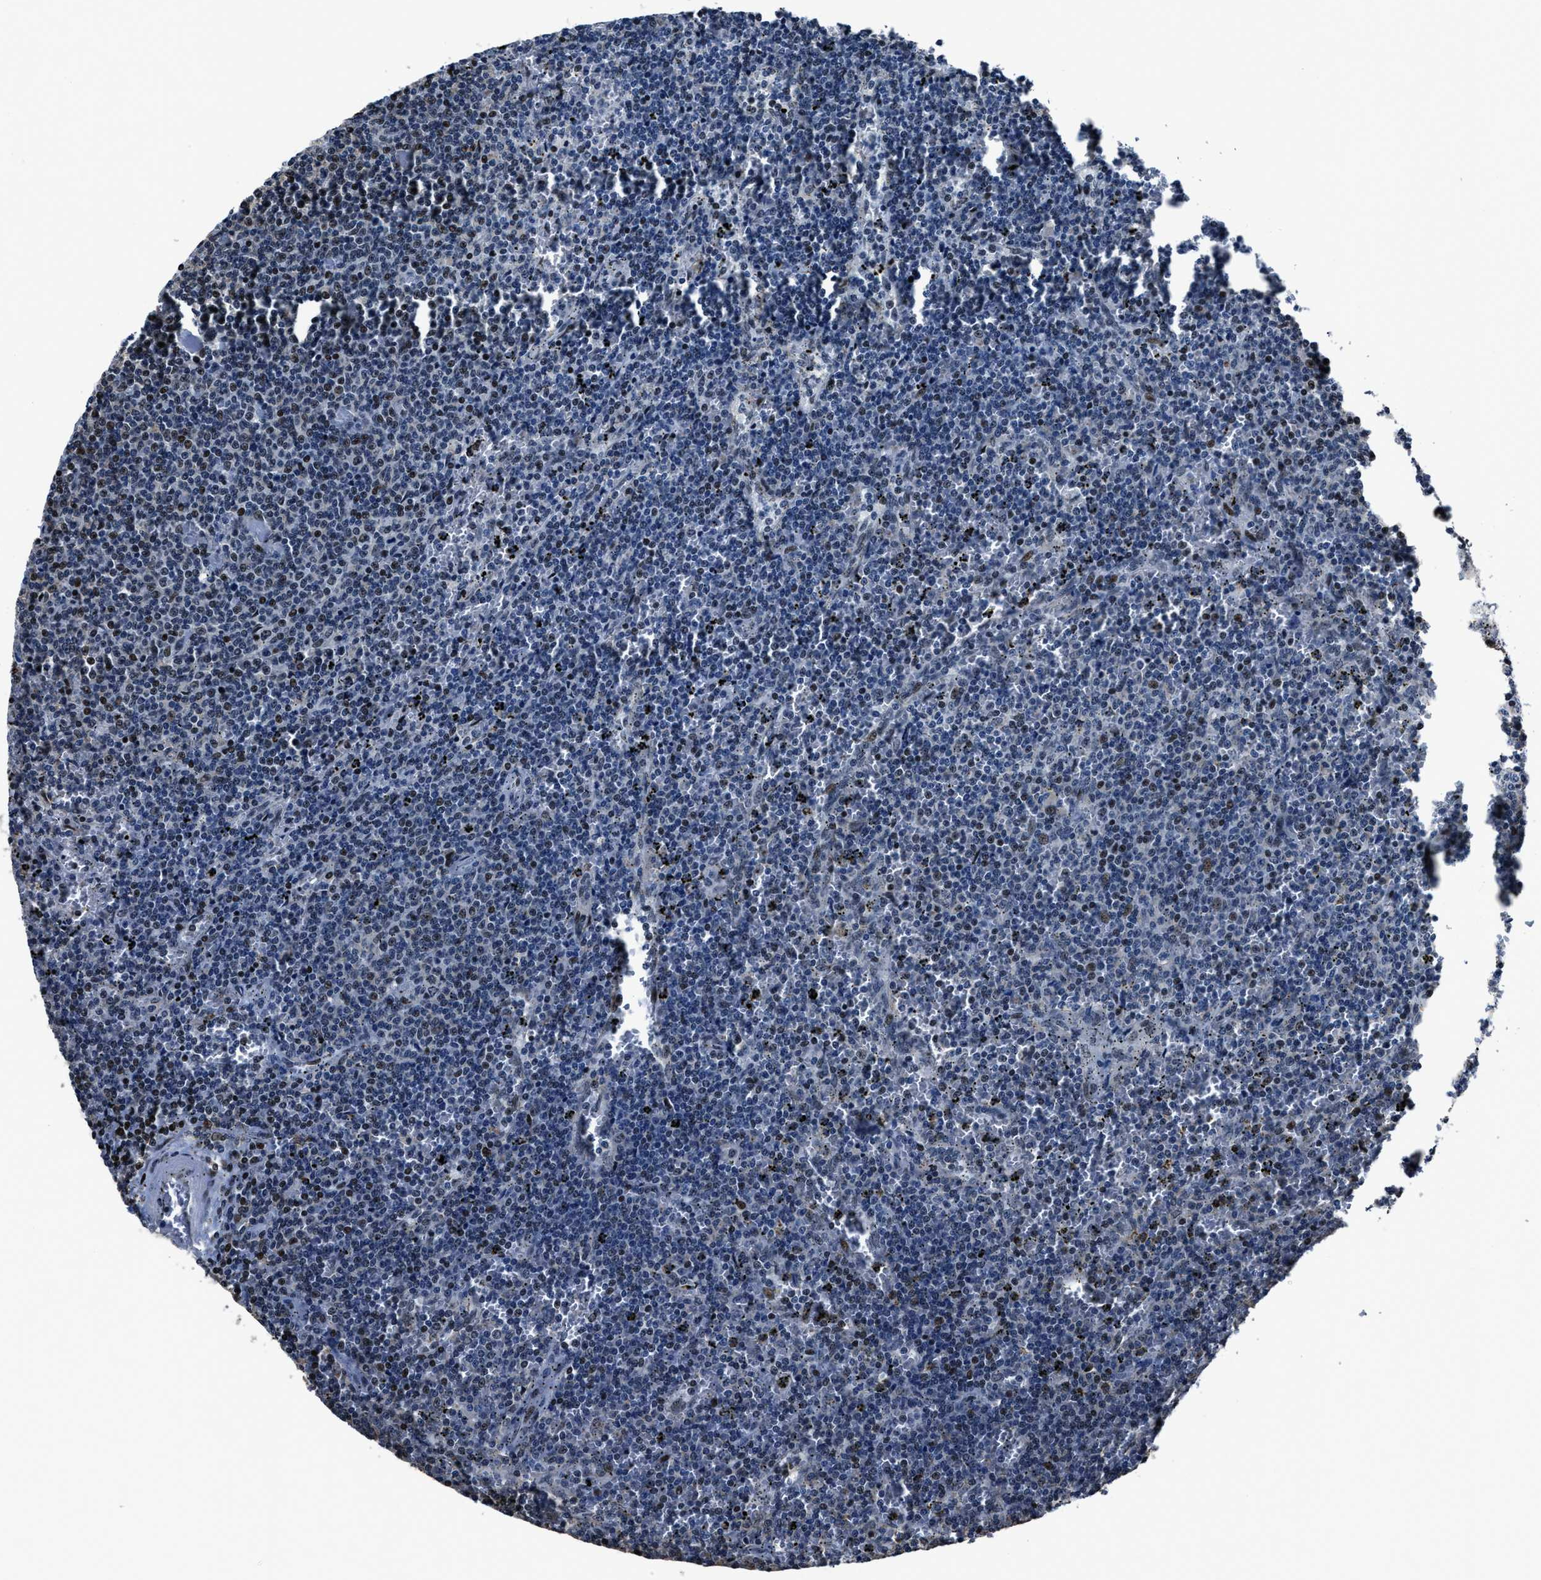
{"staining": {"intensity": "weak", "quantity": "<25%", "location": "nuclear"}, "tissue": "lymphoma", "cell_type": "Tumor cells", "image_type": "cancer", "snomed": [{"axis": "morphology", "description": "Malignant lymphoma, non-Hodgkin's type, Low grade"}, {"axis": "topography", "description": "Spleen"}], "caption": "IHC photomicrograph of lymphoma stained for a protein (brown), which exhibits no expression in tumor cells.", "gene": "PPIE", "patient": {"sex": "female", "age": 50}}